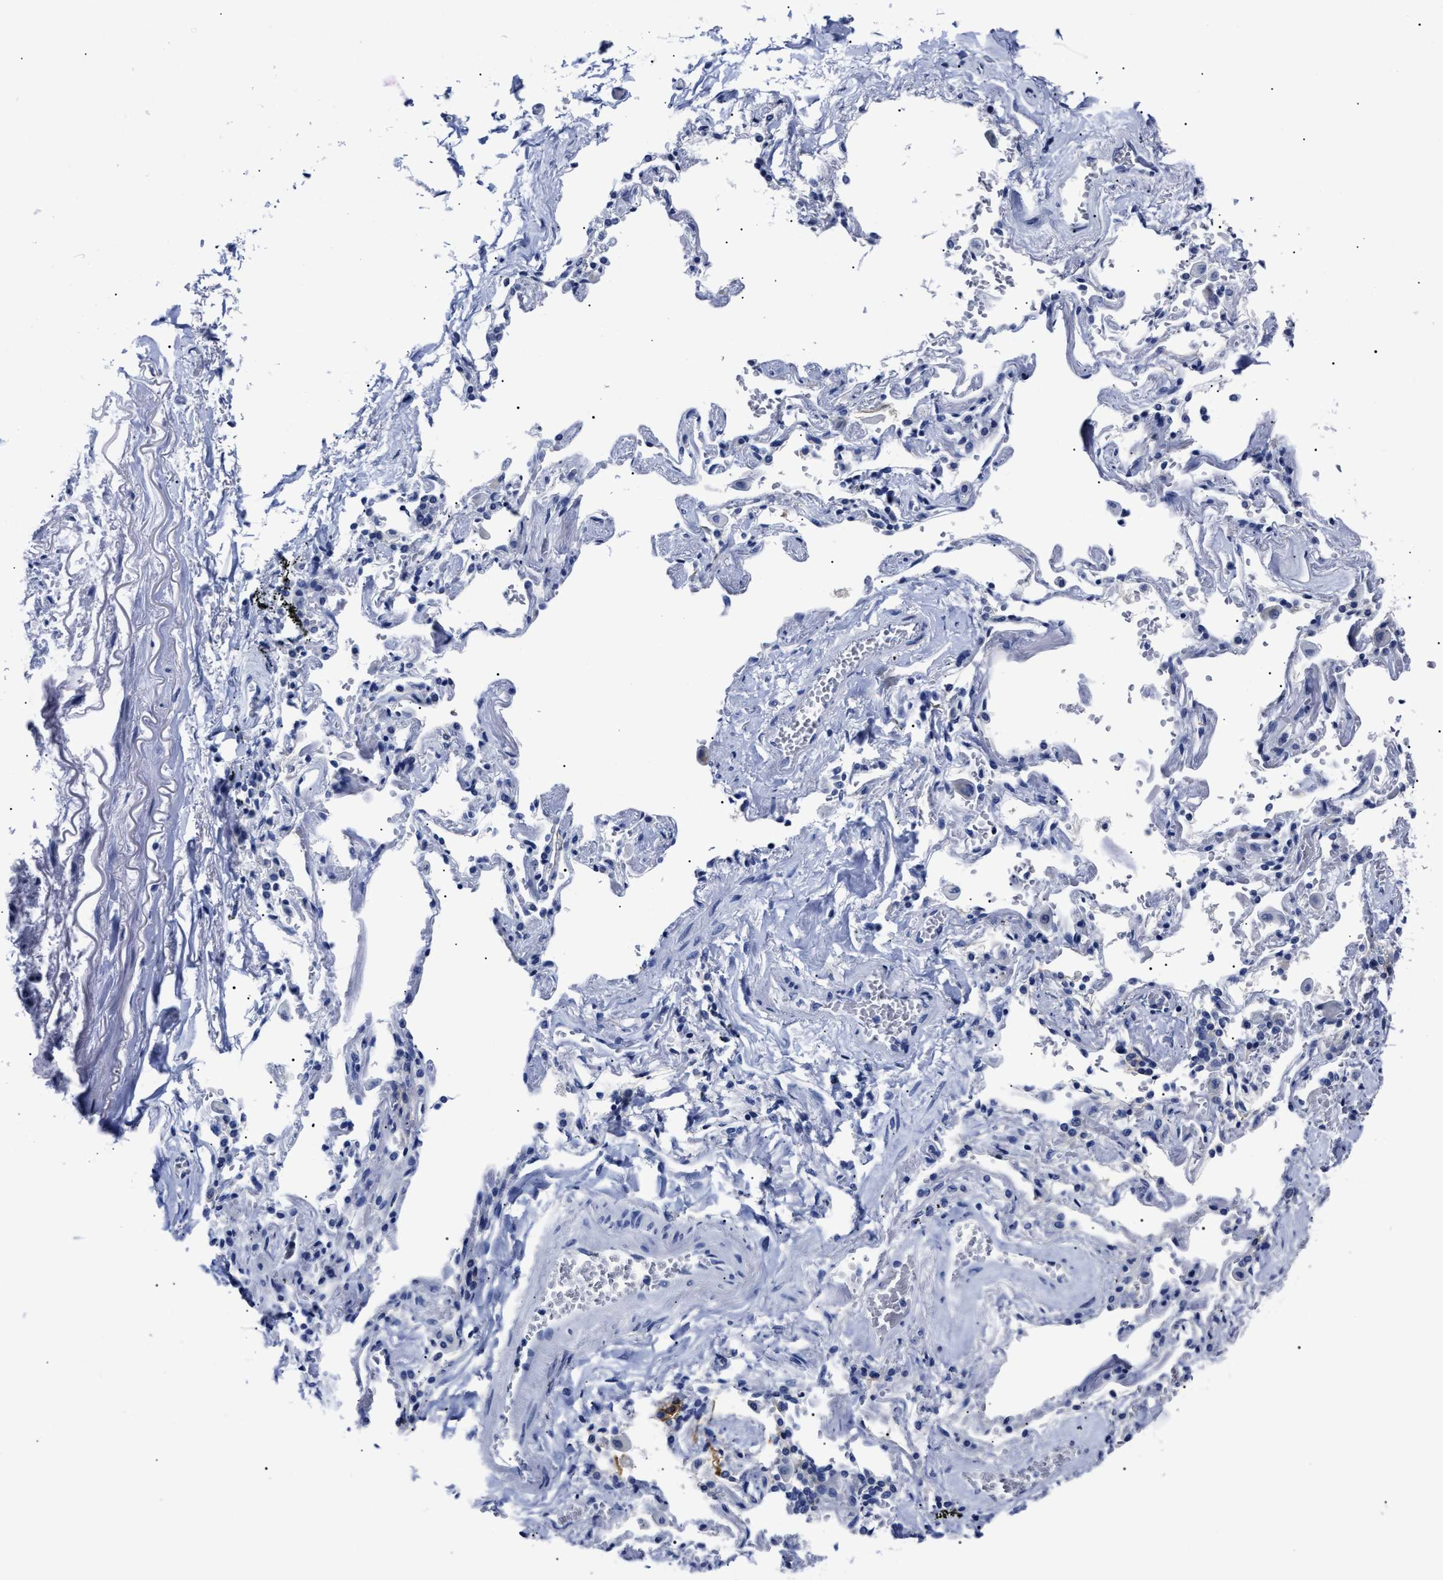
{"staining": {"intensity": "negative", "quantity": "none", "location": "none"}, "tissue": "adipose tissue", "cell_type": "Adipocytes", "image_type": "normal", "snomed": [{"axis": "morphology", "description": "Normal tissue, NOS"}, {"axis": "topography", "description": "Cartilage tissue"}, {"axis": "topography", "description": "Lung"}], "caption": "Immunohistochemistry (IHC) histopathology image of unremarkable adipose tissue: adipose tissue stained with DAB displays no significant protein positivity in adipocytes.", "gene": "ALPG", "patient": {"sex": "female", "age": 77}}